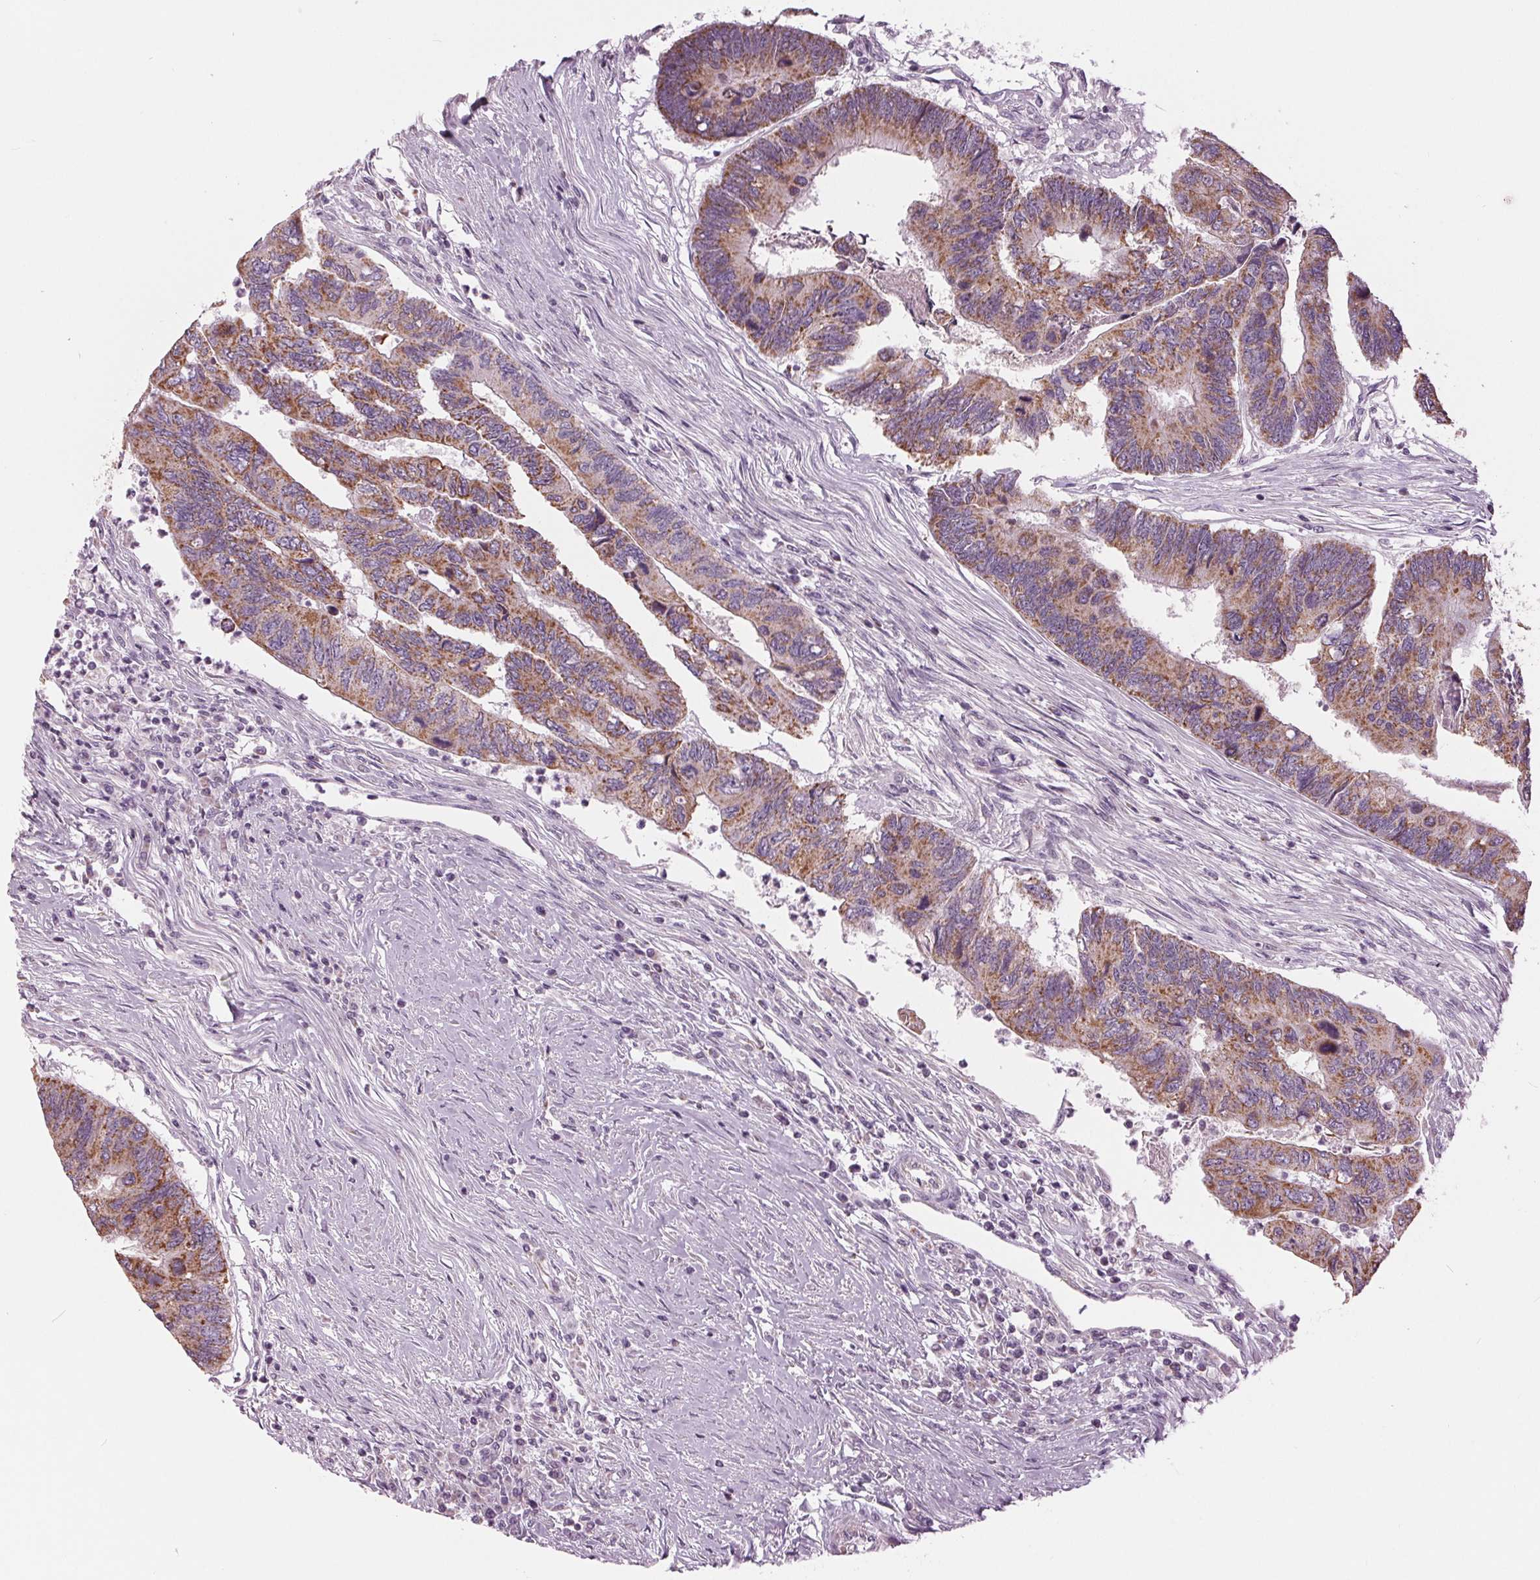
{"staining": {"intensity": "moderate", "quantity": ">75%", "location": "cytoplasmic/membranous"}, "tissue": "colorectal cancer", "cell_type": "Tumor cells", "image_type": "cancer", "snomed": [{"axis": "morphology", "description": "Adenocarcinoma, NOS"}, {"axis": "topography", "description": "Colon"}], "caption": "Approximately >75% of tumor cells in colorectal adenocarcinoma demonstrate moderate cytoplasmic/membranous protein staining as visualized by brown immunohistochemical staining.", "gene": "SAMD4A", "patient": {"sex": "female", "age": 67}}